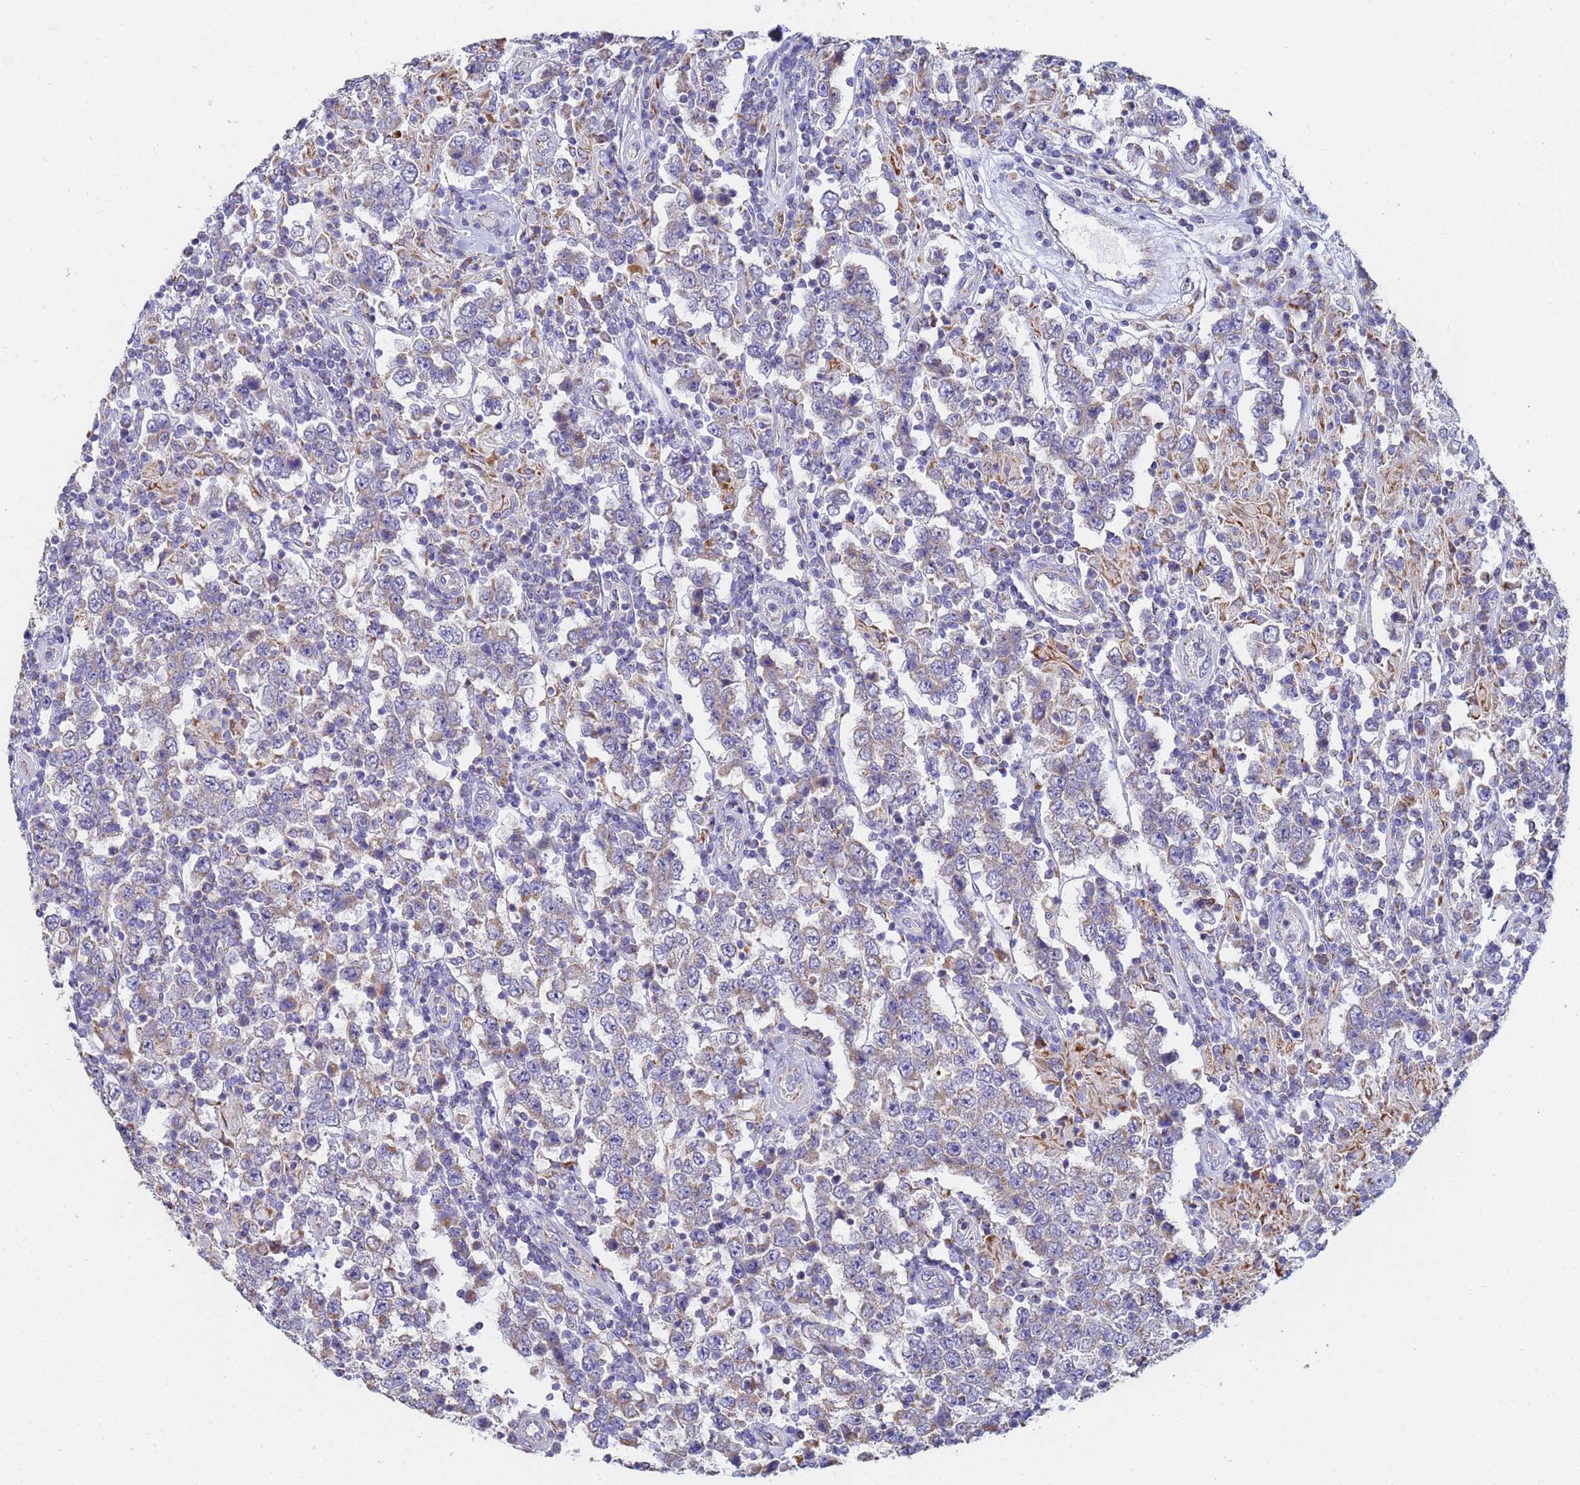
{"staining": {"intensity": "negative", "quantity": "none", "location": "none"}, "tissue": "testis cancer", "cell_type": "Tumor cells", "image_type": "cancer", "snomed": [{"axis": "morphology", "description": "Normal tissue, NOS"}, {"axis": "morphology", "description": "Urothelial carcinoma, High grade"}, {"axis": "morphology", "description": "Seminoma, NOS"}, {"axis": "morphology", "description": "Carcinoma, Embryonal, NOS"}, {"axis": "topography", "description": "Urinary bladder"}, {"axis": "topography", "description": "Testis"}], "caption": "An immunohistochemistry (IHC) histopathology image of testis seminoma is shown. There is no staining in tumor cells of testis seminoma. The staining was performed using DAB to visualize the protein expression in brown, while the nuclei were stained in blue with hematoxylin (Magnification: 20x).", "gene": "UQCRH", "patient": {"sex": "male", "age": 41}}